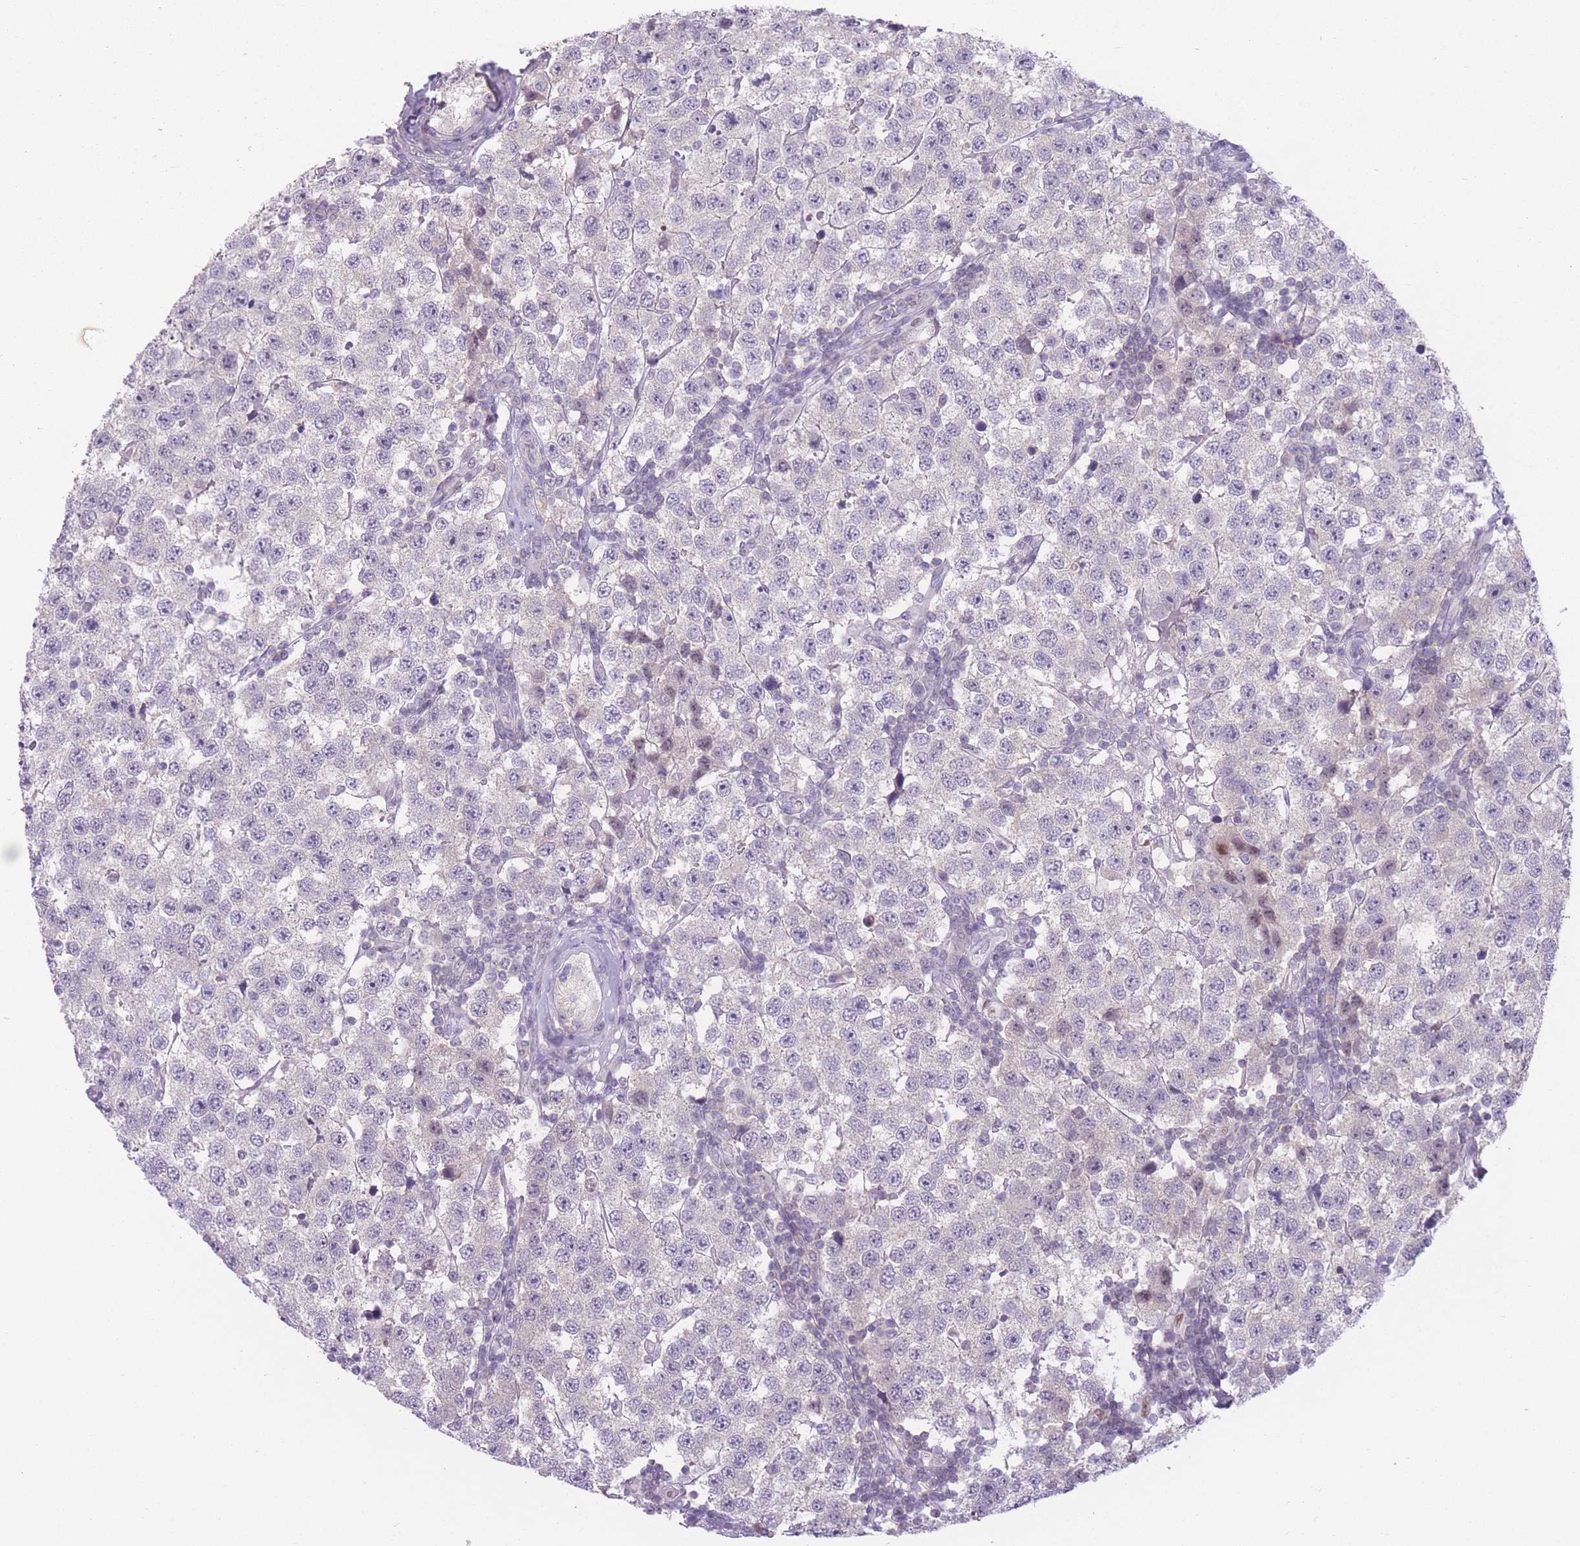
{"staining": {"intensity": "negative", "quantity": "none", "location": "none"}, "tissue": "testis cancer", "cell_type": "Tumor cells", "image_type": "cancer", "snomed": [{"axis": "morphology", "description": "Seminoma, NOS"}, {"axis": "topography", "description": "Testis"}], "caption": "Histopathology image shows no significant protein positivity in tumor cells of testis cancer (seminoma).", "gene": "ZNF439", "patient": {"sex": "male", "age": 34}}